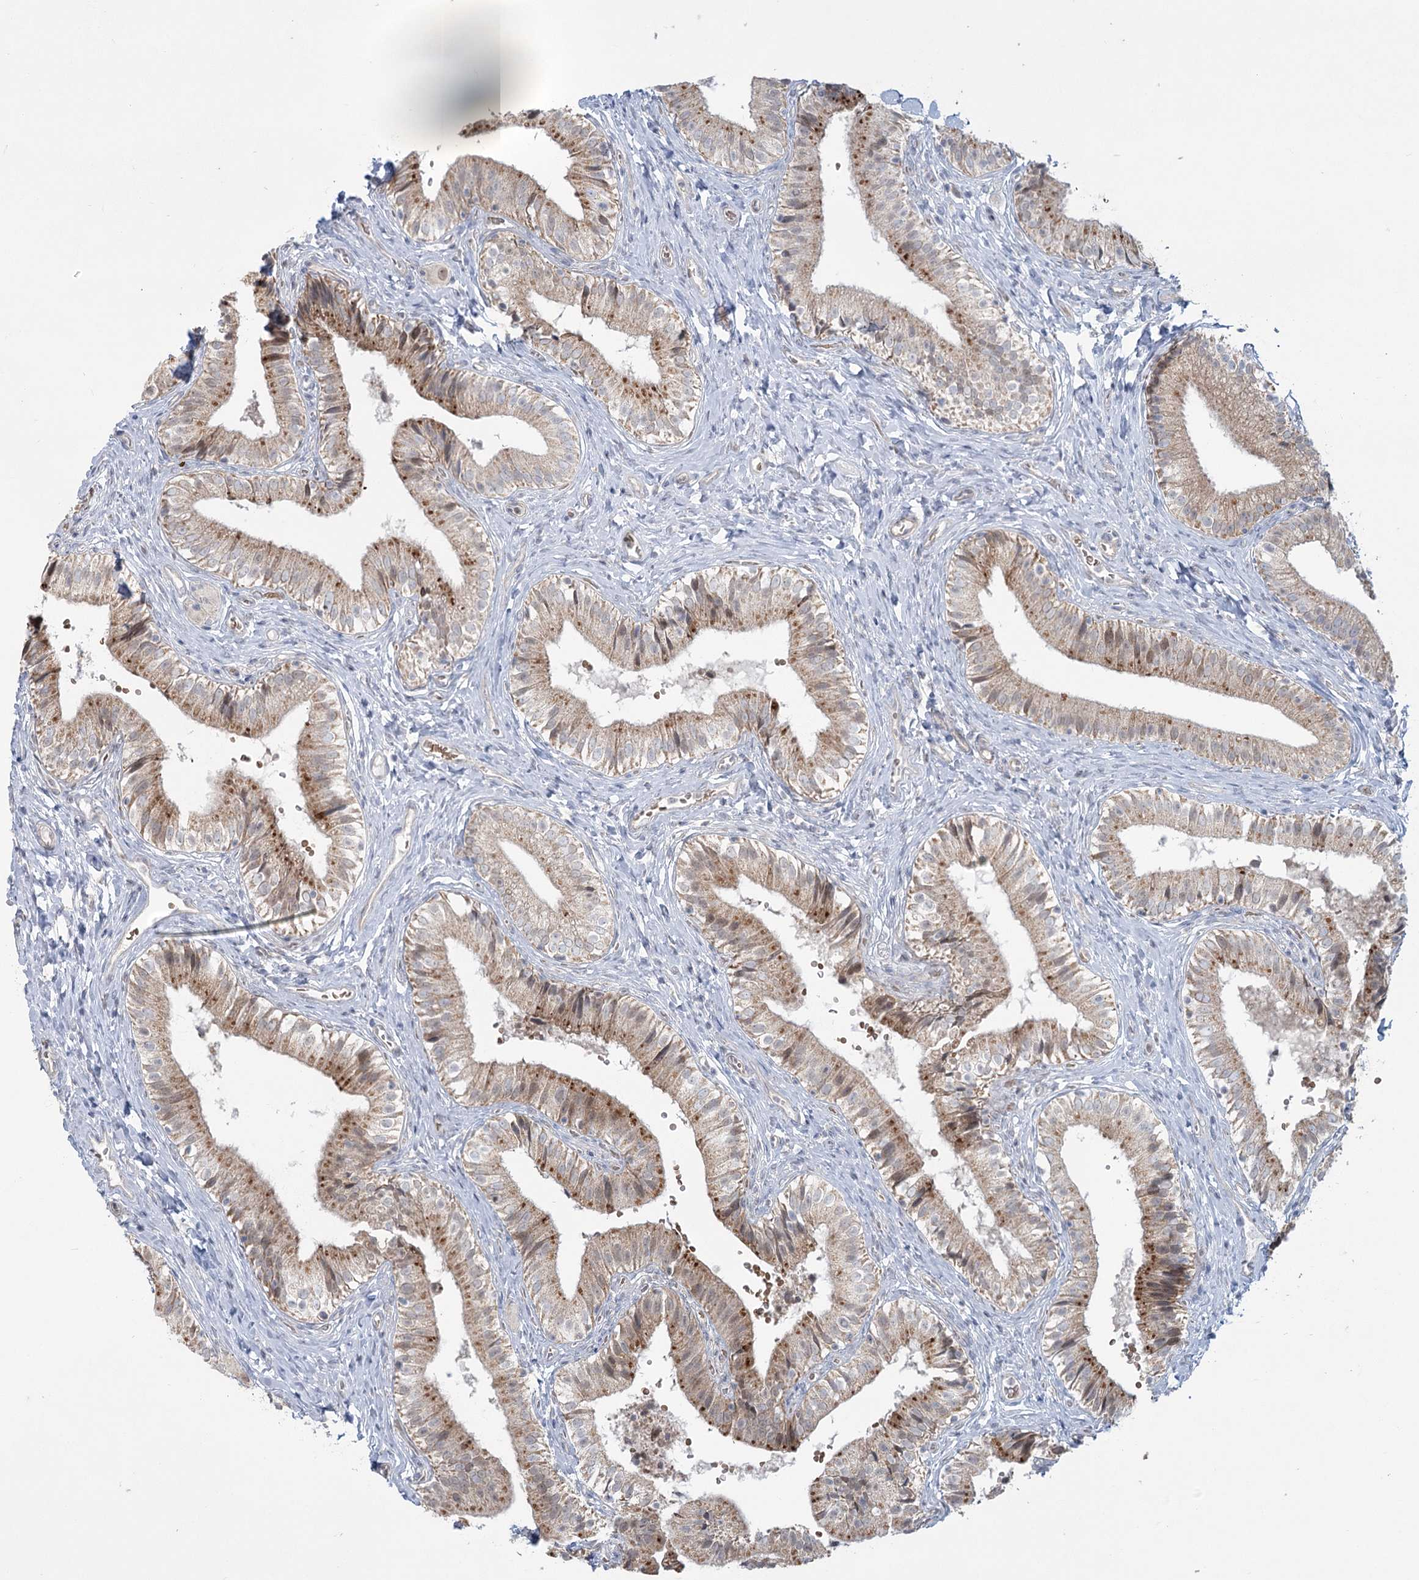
{"staining": {"intensity": "moderate", "quantity": "25%-75%", "location": "cytoplasmic/membranous"}, "tissue": "gallbladder", "cell_type": "Glandular cells", "image_type": "normal", "snomed": [{"axis": "morphology", "description": "Normal tissue, NOS"}, {"axis": "topography", "description": "Gallbladder"}], "caption": "Immunohistochemical staining of benign gallbladder displays moderate cytoplasmic/membranous protein staining in approximately 25%-75% of glandular cells.", "gene": "MTG1", "patient": {"sex": "female", "age": 47}}